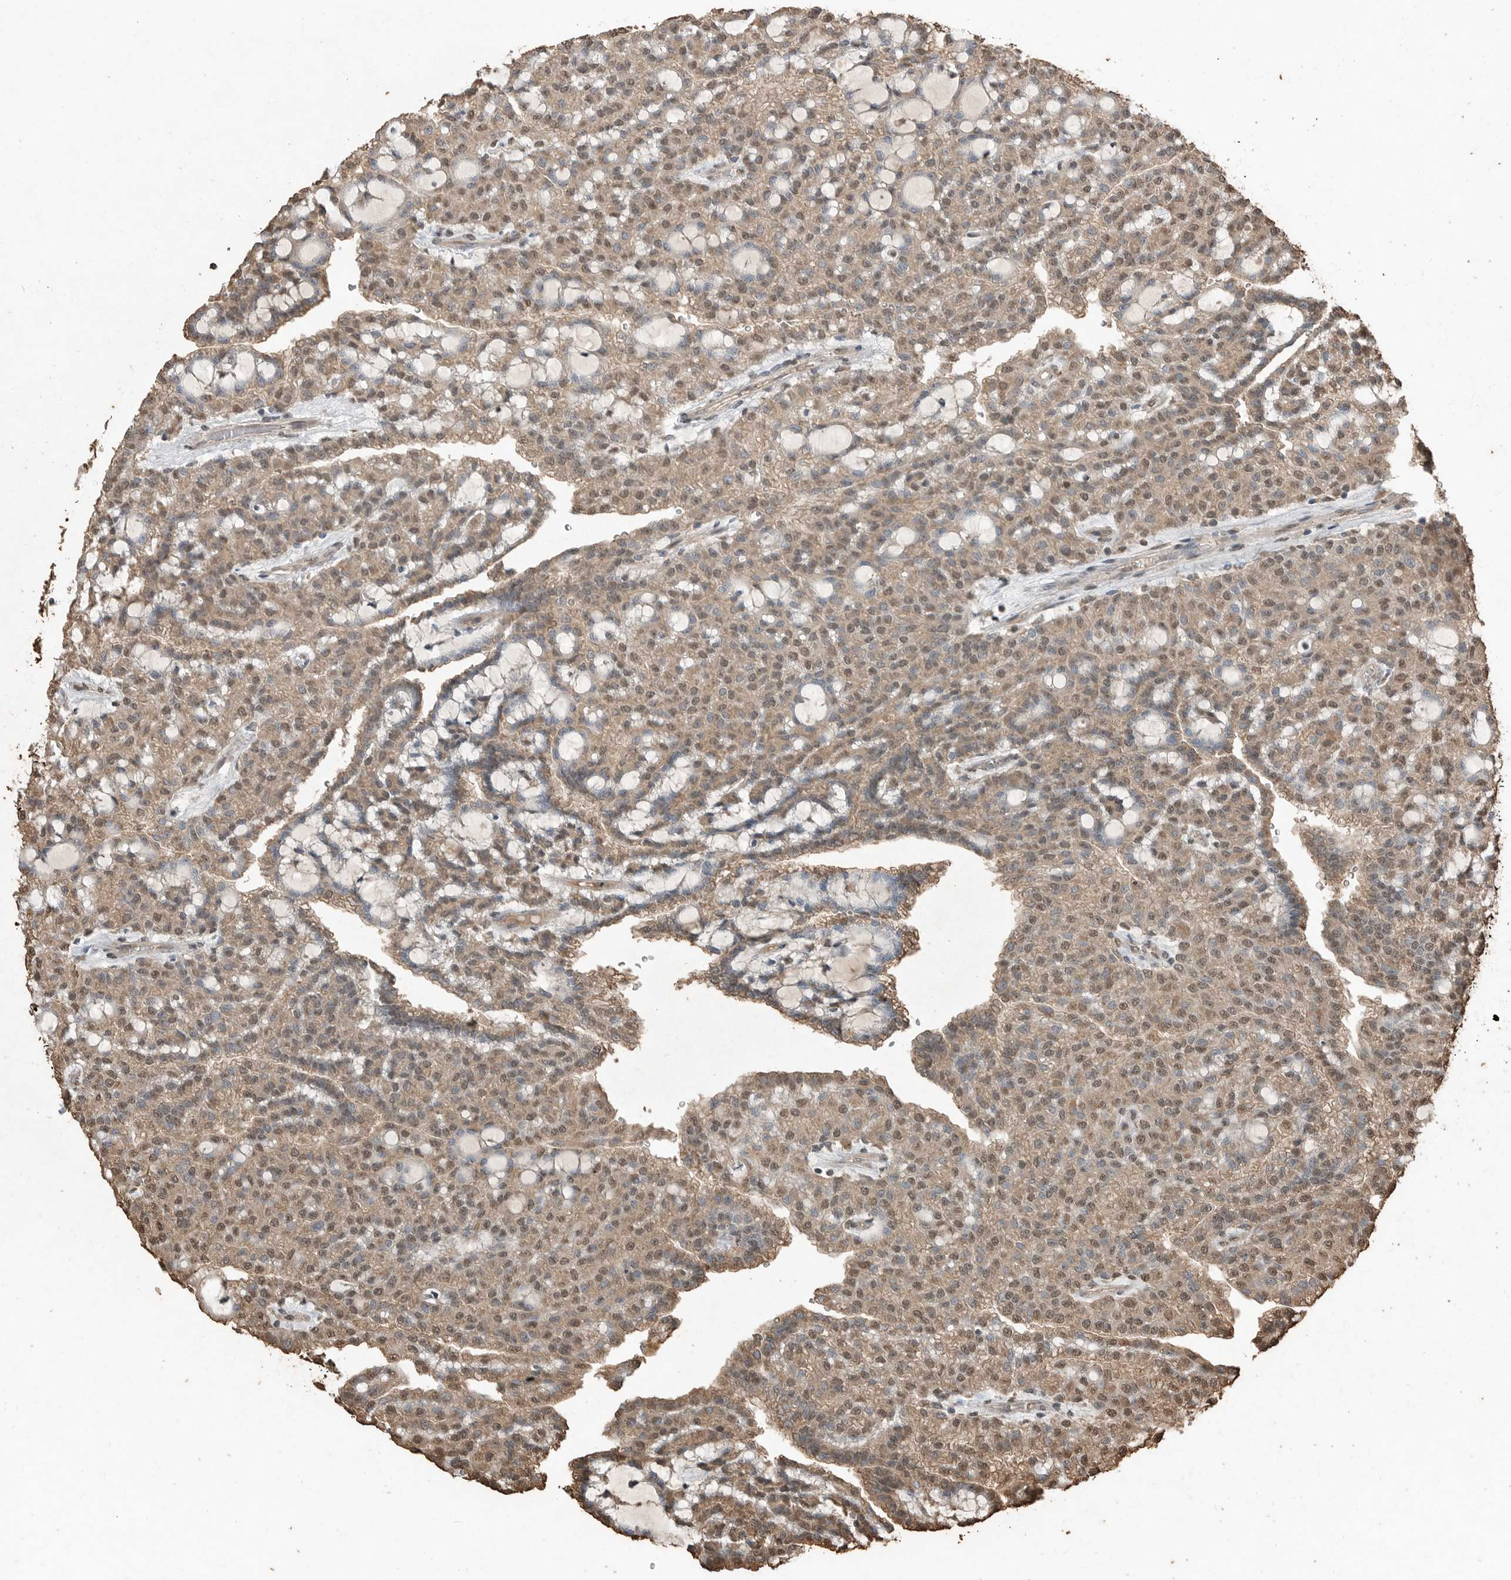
{"staining": {"intensity": "moderate", "quantity": ">75%", "location": "cytoplasmic/membranous,nuclear"}, "tissue": "renal cancer", "cell_type": "Tumor cells", "image_type": "cancer", "snomed": [{"axis": "morphology", "description": "Adenocarcinoma, NOS"}, {"axis": "topography", "description": "Kidney"}], "caption": "Renal cancer tissue demonstrates moderate cytoplasmic/membranous and nuclear positivity in about >75% of tumor cells", "gene": "BLZF1", "patient": {"sex": "male", "age": 63}}